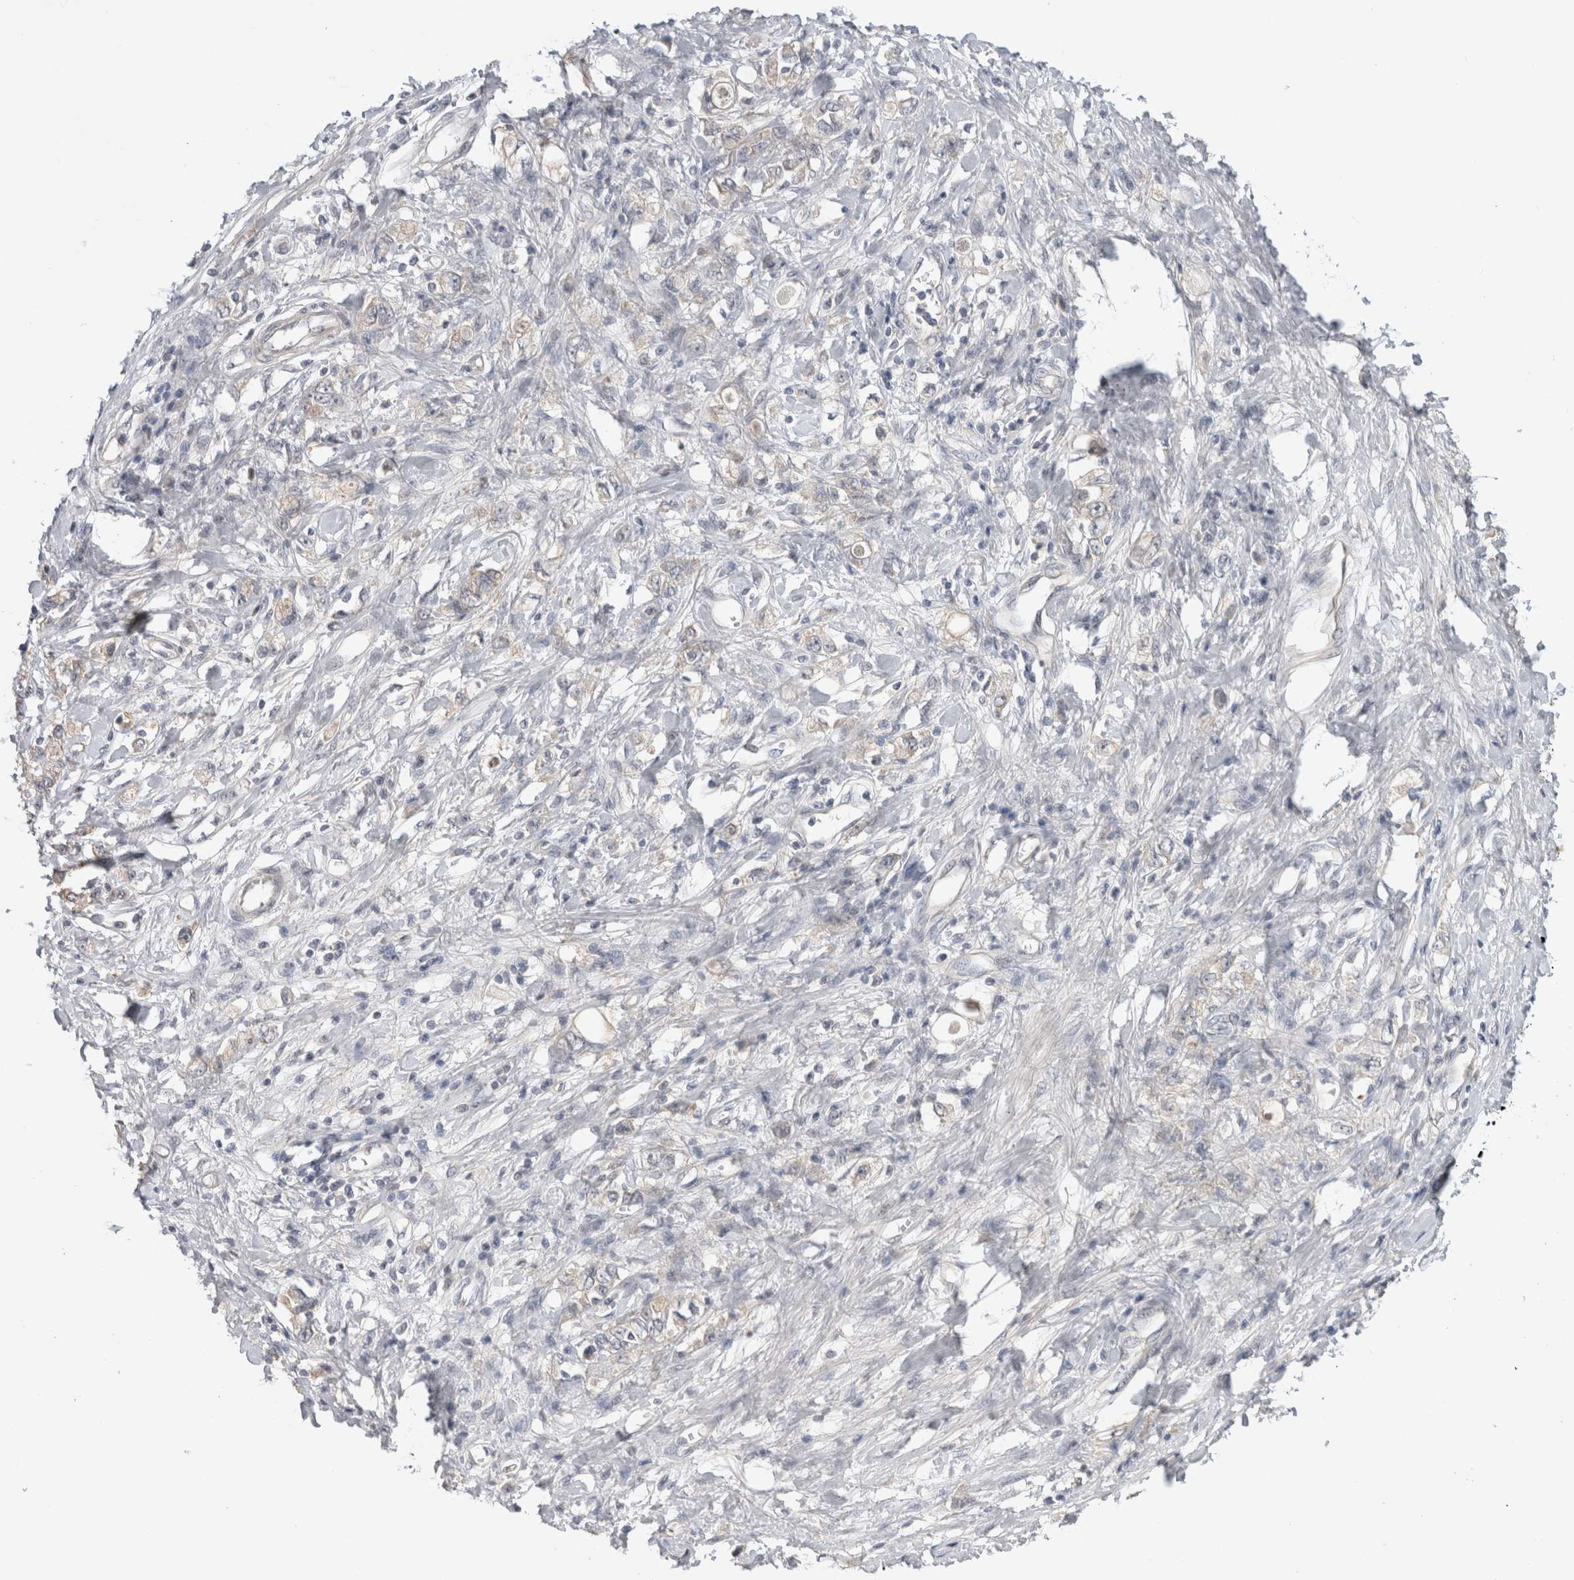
{"staining": {"intensity": "negative", "quantity": "none", "location": "none"}, "tissue": "stomach cancer", "cell_type": "Tumor cells", "image_type": "cancer", "snomed": [{"axis": "morphology", "description": "Adenocarcinoma, NOS"}, {"axis": "topography", "description": "Stomach"}], "caption": "Immunohistochemistry (IHC) micrograph of stomach cancer (adenocarcinoma) stained for a protein (brown), which exhibits no staining in tumor cells. Nuclei are stained in blue.", "gene": "CERS3", "patient": {"sex": "female", "age": 76}}